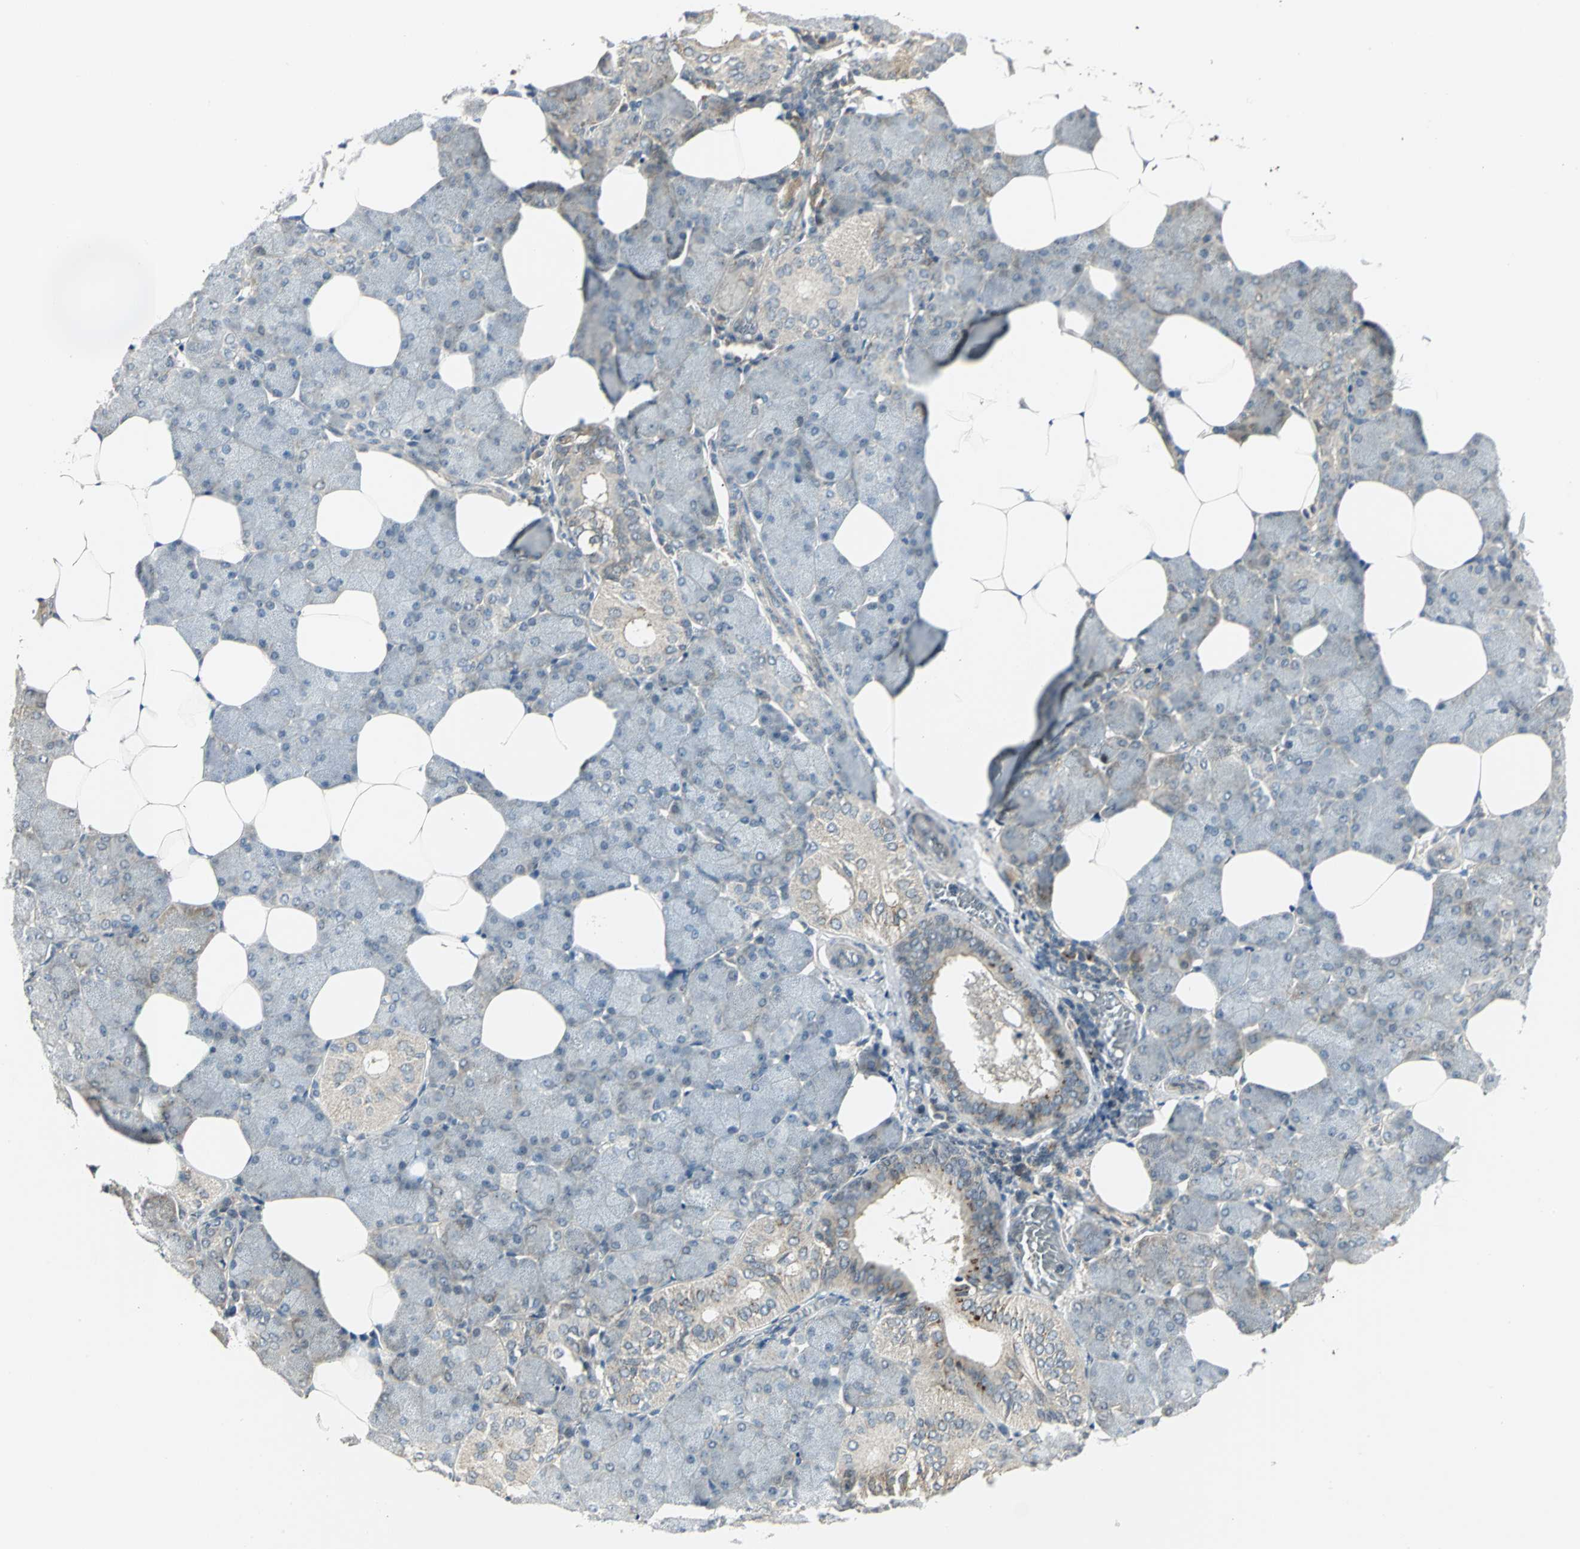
{"staining": {"intensity": "weak", "quantity": ">75%", "location": "cytoplasmic/membranous"}, "tissue": "salivary gland", "cell_type": "Glandular cells", "image_type": "normal", "snomed": [{"axis": "morphology", "description": "Normal tissue, NOS"}, {"axis": "morphology", "description": "Adenoma, NOS"}, {"axis": "topography", "description": "Salivary gland"}], "caption": "A histopathology image showing weak cytoplasmic/membranous expression in approximately >75% of glandular cells in normal salivary gland, as visualized by brown immunohistochemical staining.", "gene": "MAPK8IP3", "patient": {"sex": "female", "age": 32}}